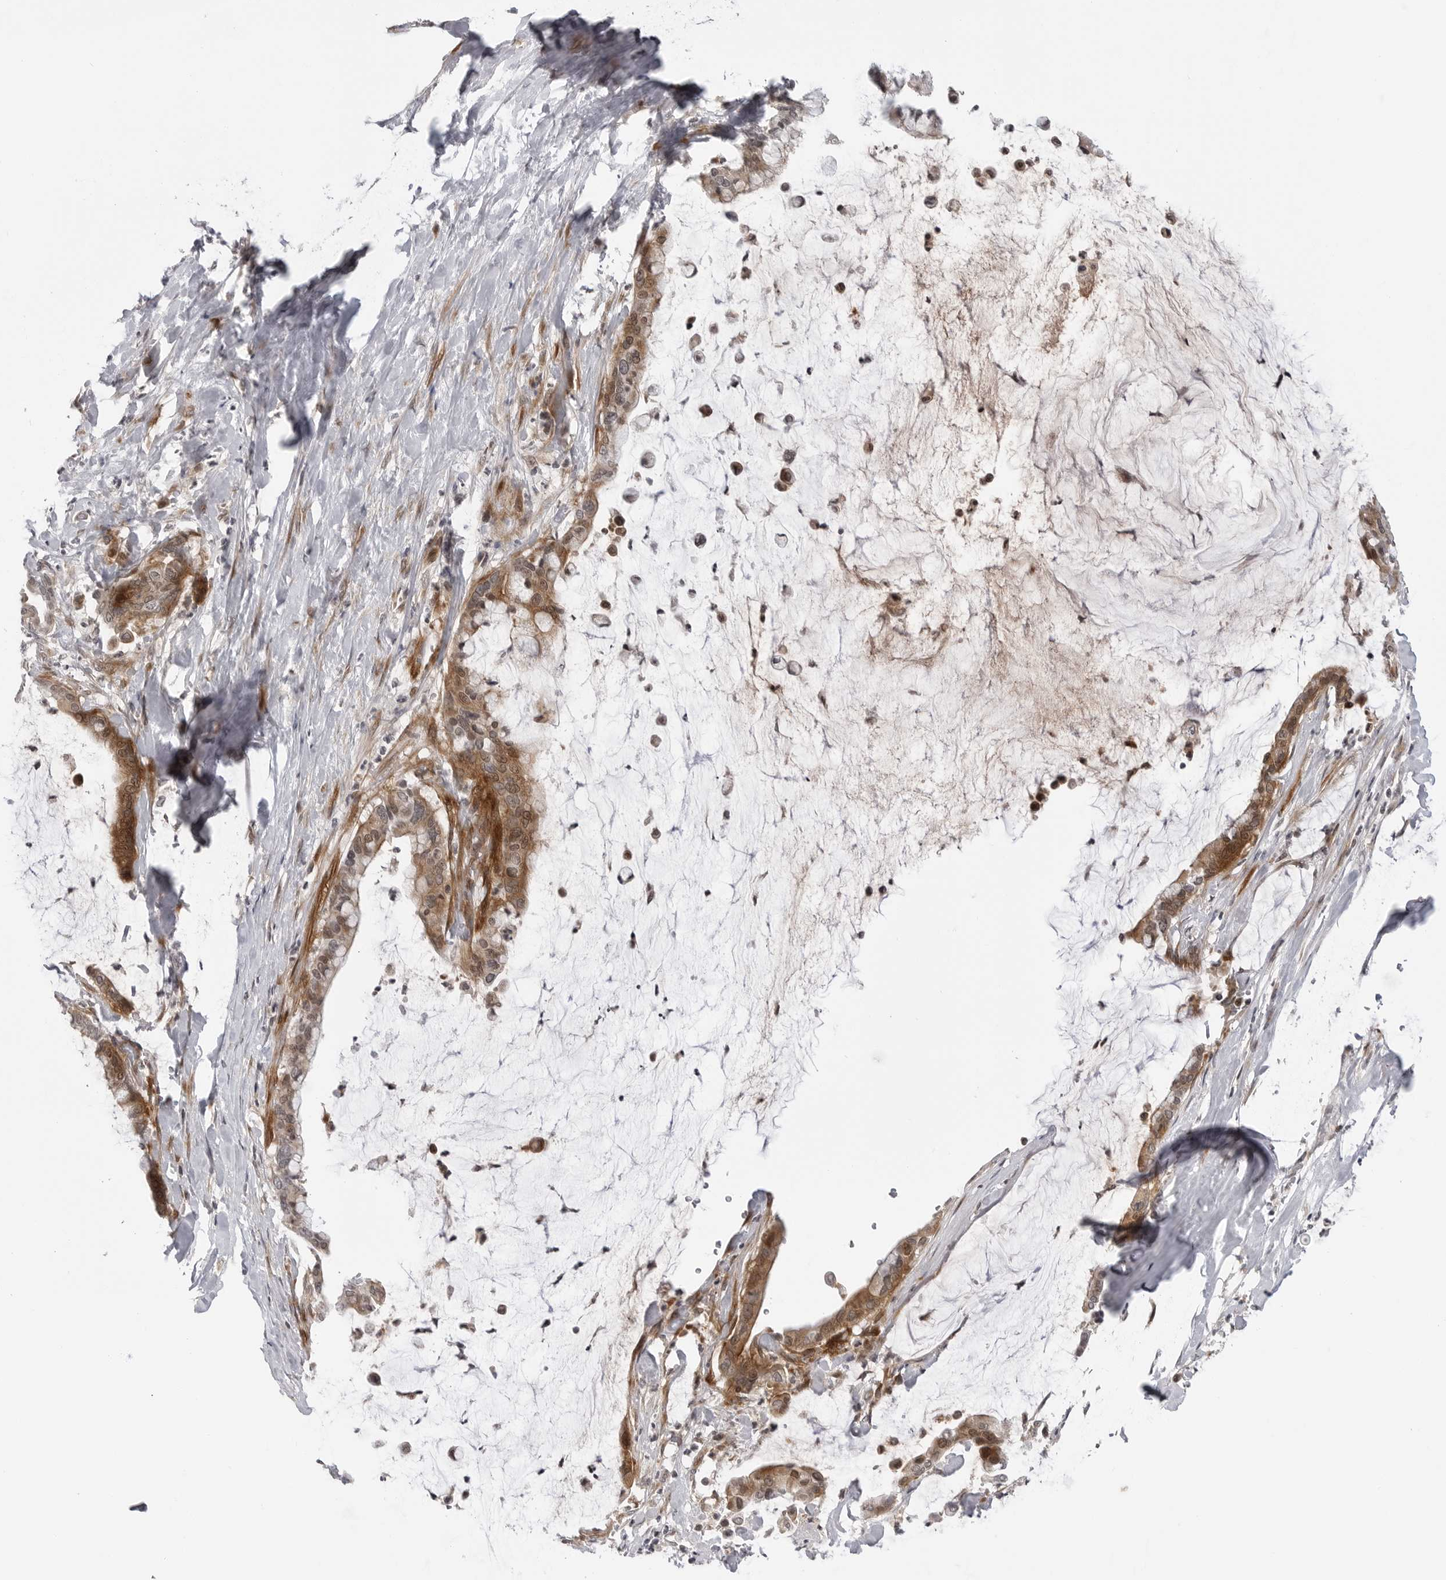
{"staining": {"intensity": "moderate", "quantity": ">75%", "location": "cytoplasmic/membranous"}, "tissue": "pancreatic cancer", "cell_type": "Tumor cells", "image_type": "cancer", "snomed": [{"axis": "morphology", "description": "Adenocarcinoma, NOS"}, {"axis": "topography", "description": "Pancreas"}], "caption": "Immunohistochemical staining of human pancreatic cancer (adenocarcinoma) shows medium levels of moderate cytoplasmic/membranous expression in approximately >75% of tumor cells.", "gene": "ADAMTS5", "patient": {"sex": "male", "age": 41}}